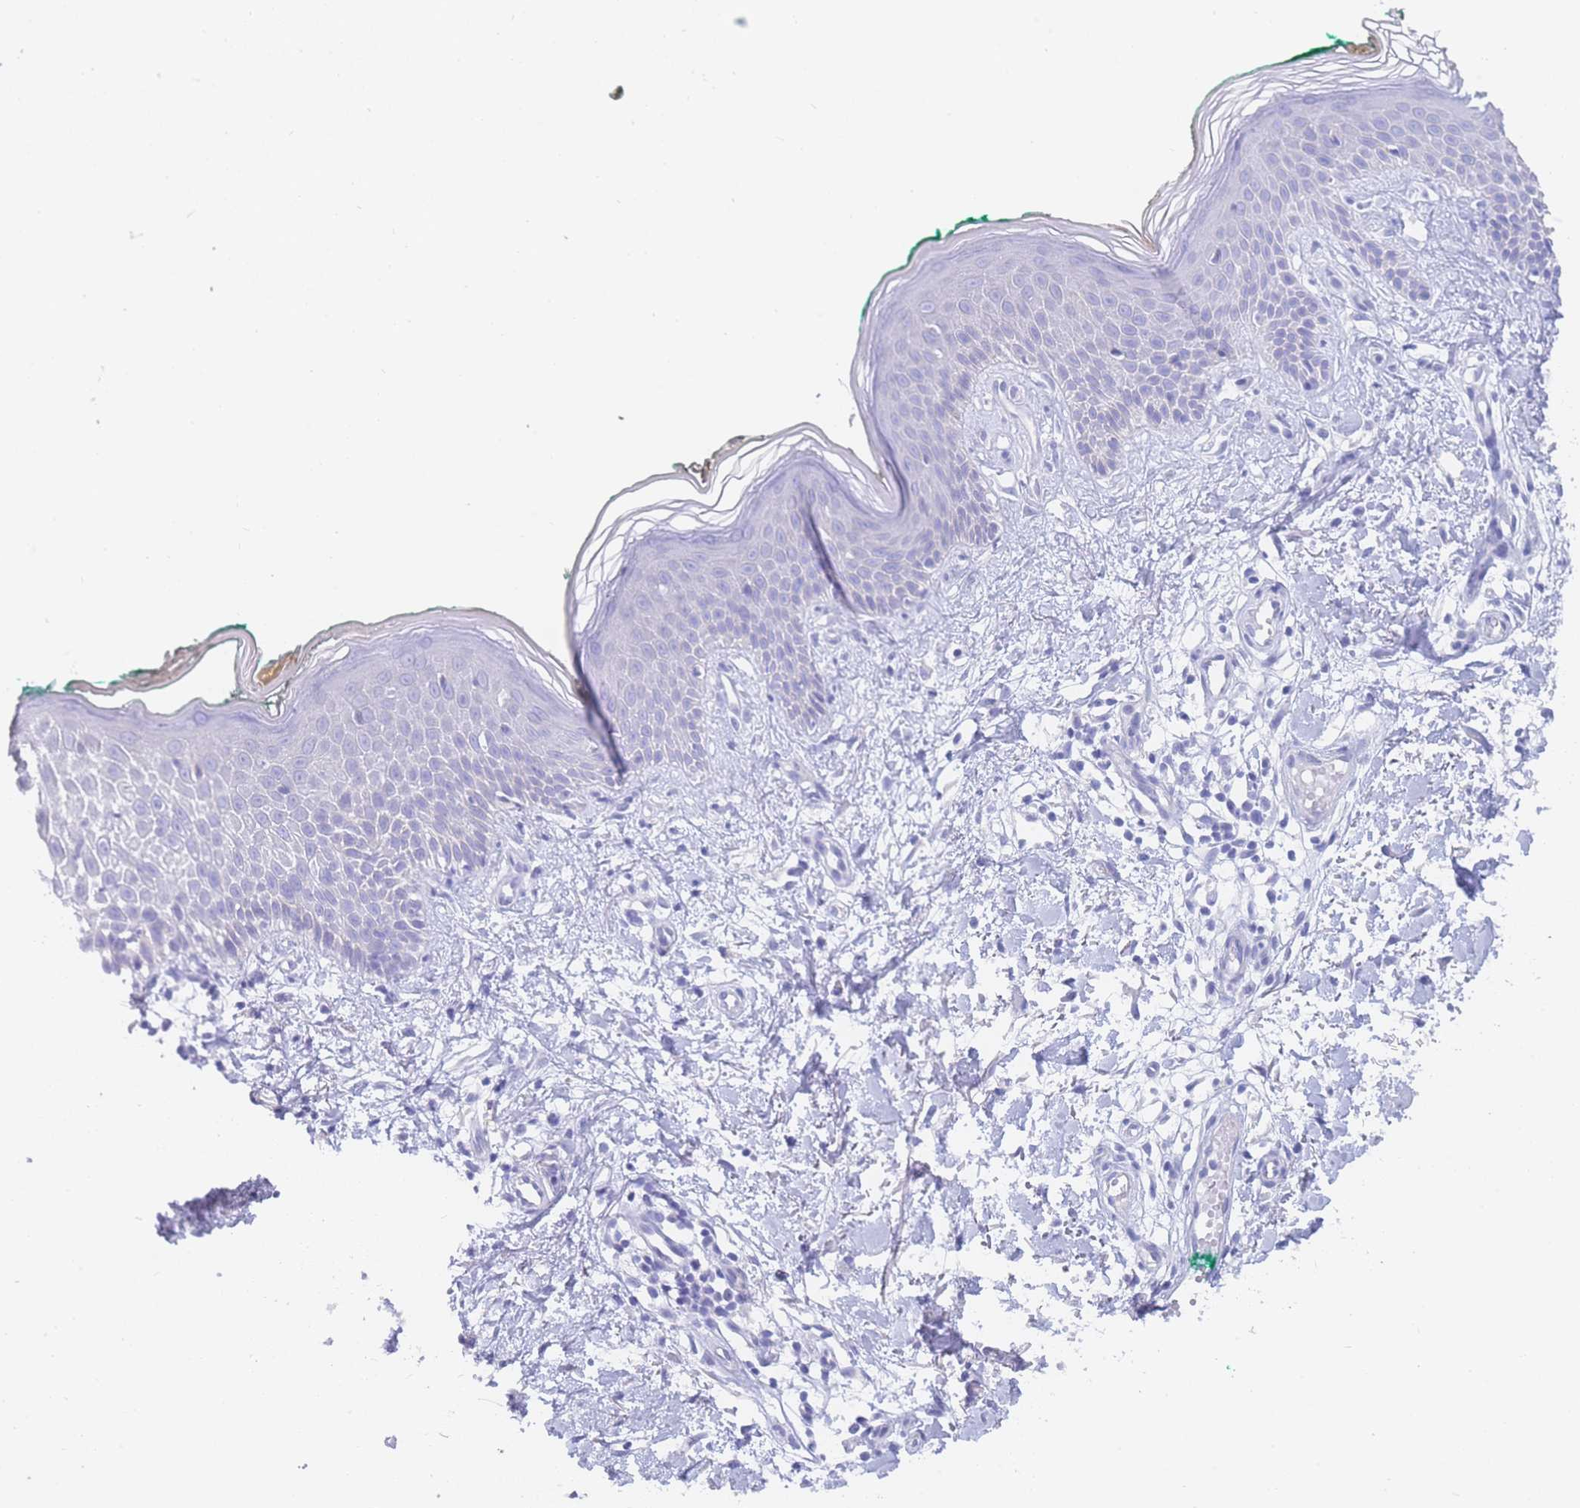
{"staining": {"intensity": "negative", "quantity": "none", "location": "none"}, "tissue": "skin", "cell_type": "Fibroblasts", "image_type": "normal", "snomed": [{"axis": "morphology", "description": "Normal tissue, NOS"}, {"axis": "morphology", "description": "Malignant melanoma, NOS"}, {"axis": "topography", "description": "Skin"}], "caption": "Immunohistochemistry histopathology image of benign skin: skin stained with DAB (3,3'-diaminobenzidine) displays no significant protein staining in fibroblasts. (DAB (3,3'-diaminobenzidine) immunohistochemistry with hematoxylin counter stain).", "gene": "LZTFL1", "patient": {"sex": "male", "age": 62}}